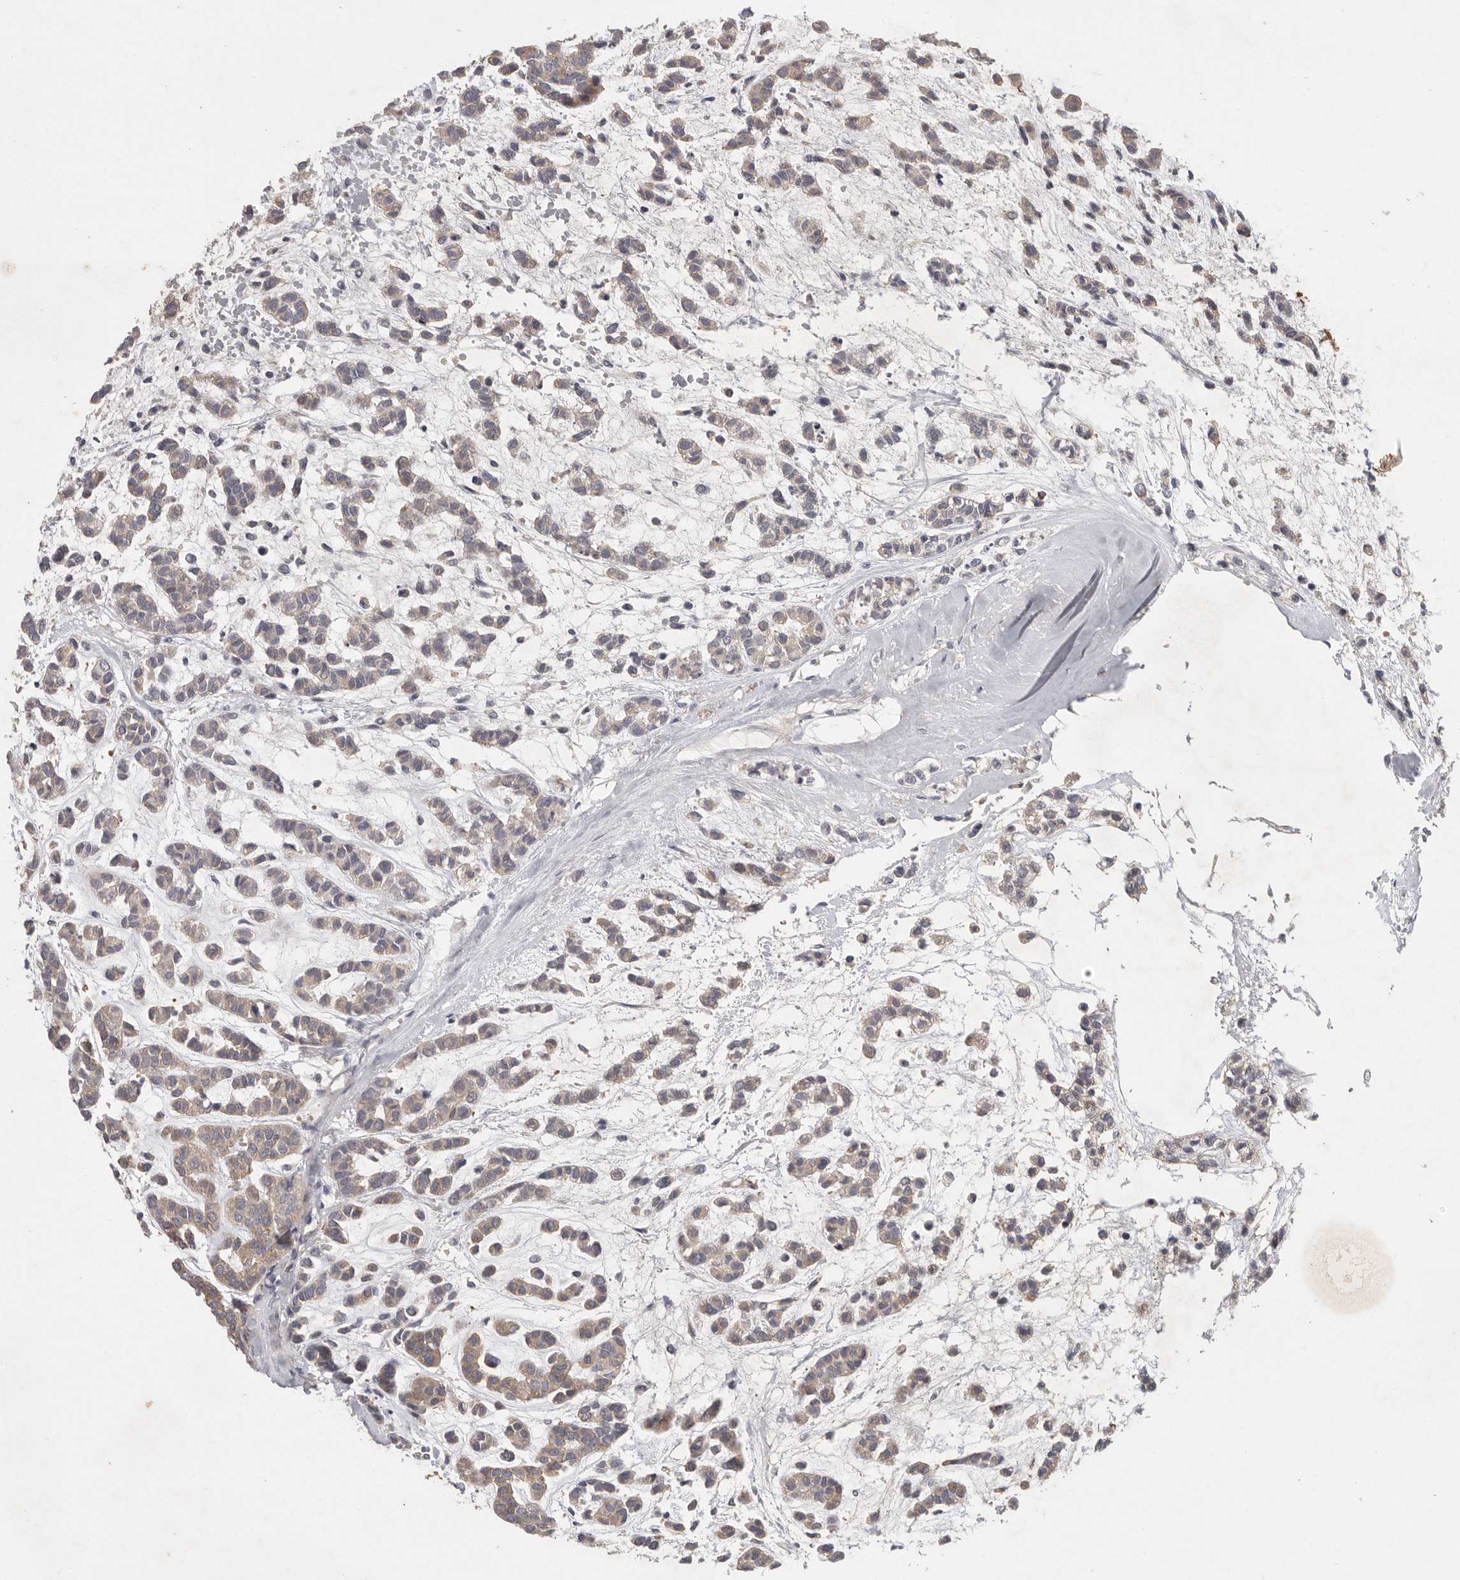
{"staining": {"intensity": "moderate", "quantity": "25%-75%", "location": "cytoplasmic/membranous"}, "tissue": "head and neck cancer", "cell_type": "Tumor cells", "image_type": "cancer", "snomed": [{"axis": "morphology", "description": "Adenocarcinoma, NOS"}, {"axis": "morphology", "description": "Adenoma, NOS"}, {"axis": "topography", "description": "Head-Neck"}], "caption": "Immunohistochemistry (IHC) micrograph of head and neck adenocarcinoma stained for a protein (brown), which exhibits medium levels of moderate cytoplasmic/membranous expression in approximately 25%-75% of tumor cells.", "gene": "CFAP298", "patient": {"sex": "female", "age": 55}}